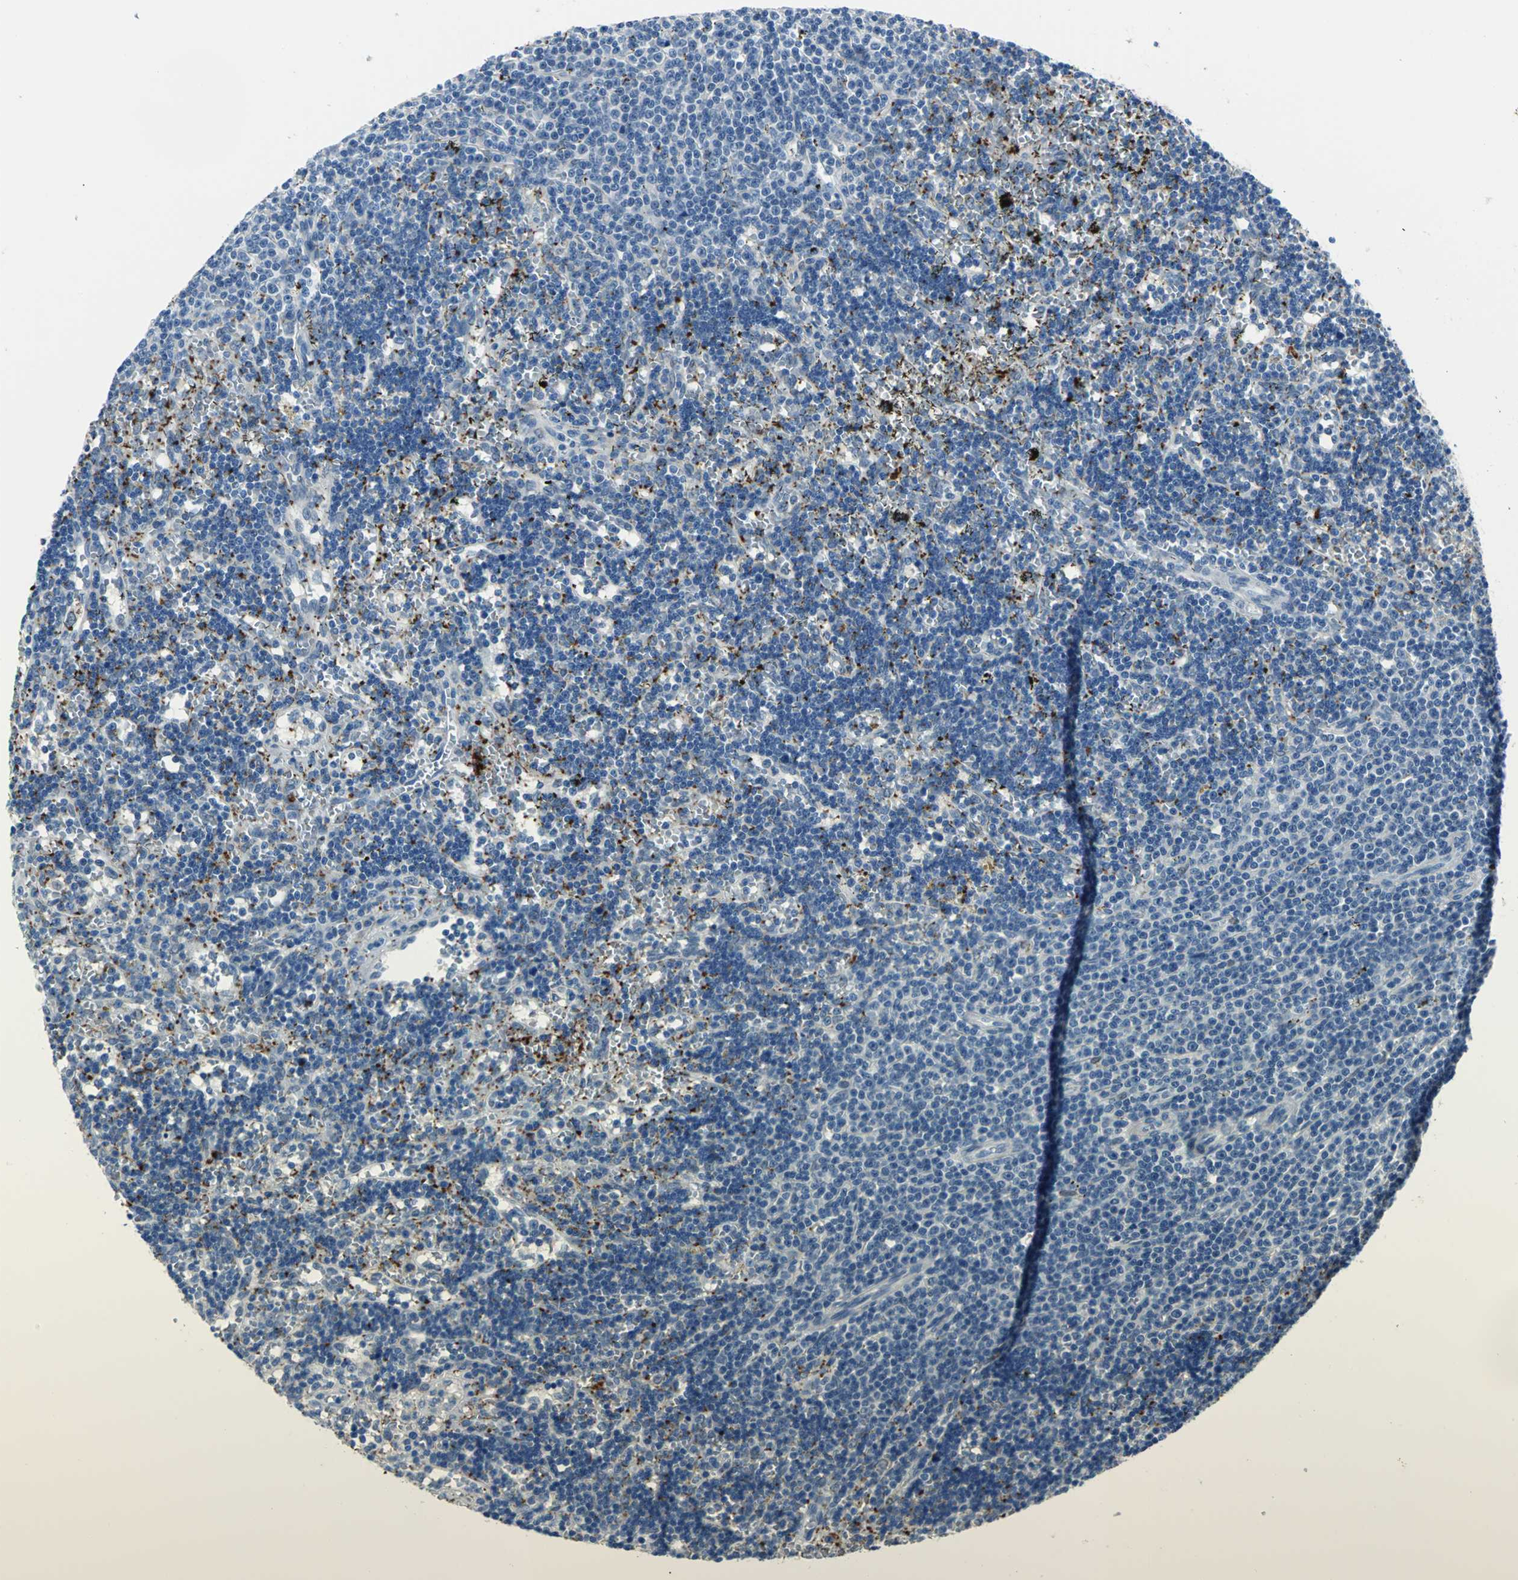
{"staining": {"intensity": "negative", "quantity": "none", "location": "none"}, "tissue": "lymphoma", "cell_type": "Tumor cells", "image_type": "cancer", "snomed": [{"axis": "morphology", "description": "Malignant lymphoma, non-Hodgkin's type, Low grade"}, {"axis": "topography", "description": "Spleen"}], "caption": "High magnification brightfield microscopy of lymphoma stained with DAB (3,3'-diaminobenzidine) (brown) and counterstained with hematoxylin (blue): tumor cells show no significant positivity.", "gene": "SELP", "patient": {"sex": "male", "age": 60}}